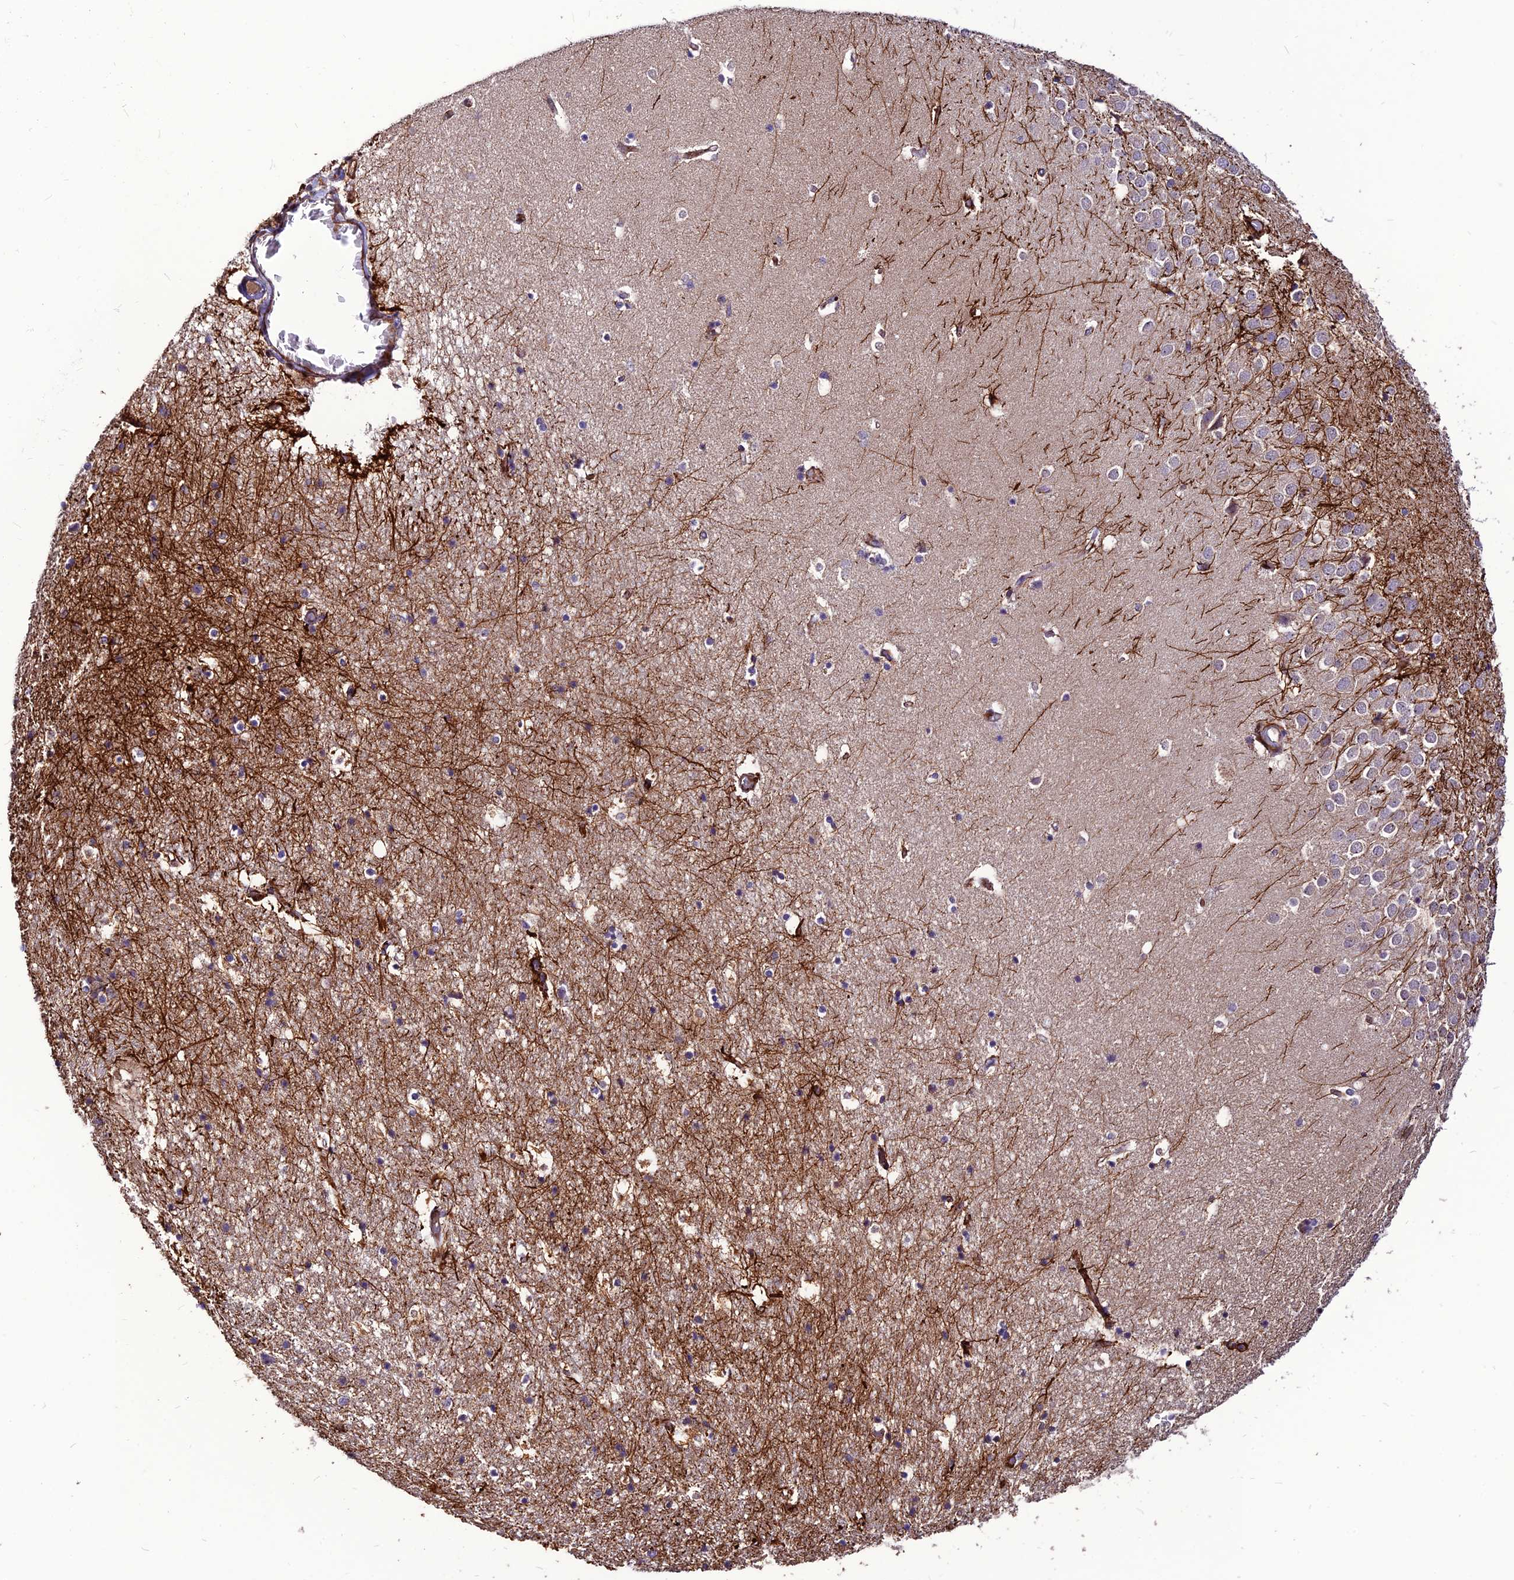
{"staining": {"intensity": "strong", "quantity": "<25%", "location": "cytoplasmic/membranous"}, "tissue": "hippocampus", "cell_type": "Glial cells", "image_type": "normal", "snomed": [{"axis": "morphology", "description": "Normal tissue, NOS"}, {"axis": "topography", "description": "Hippocampus"}], "caption": "Hippocampus was stained to show a protein in brown. There is medium levels of strong cytoplasmic/membranous expression in approximately <25% of glial cells.", "gene": "RIMOC1", "patient": {"sex": "female", "age": 52}}